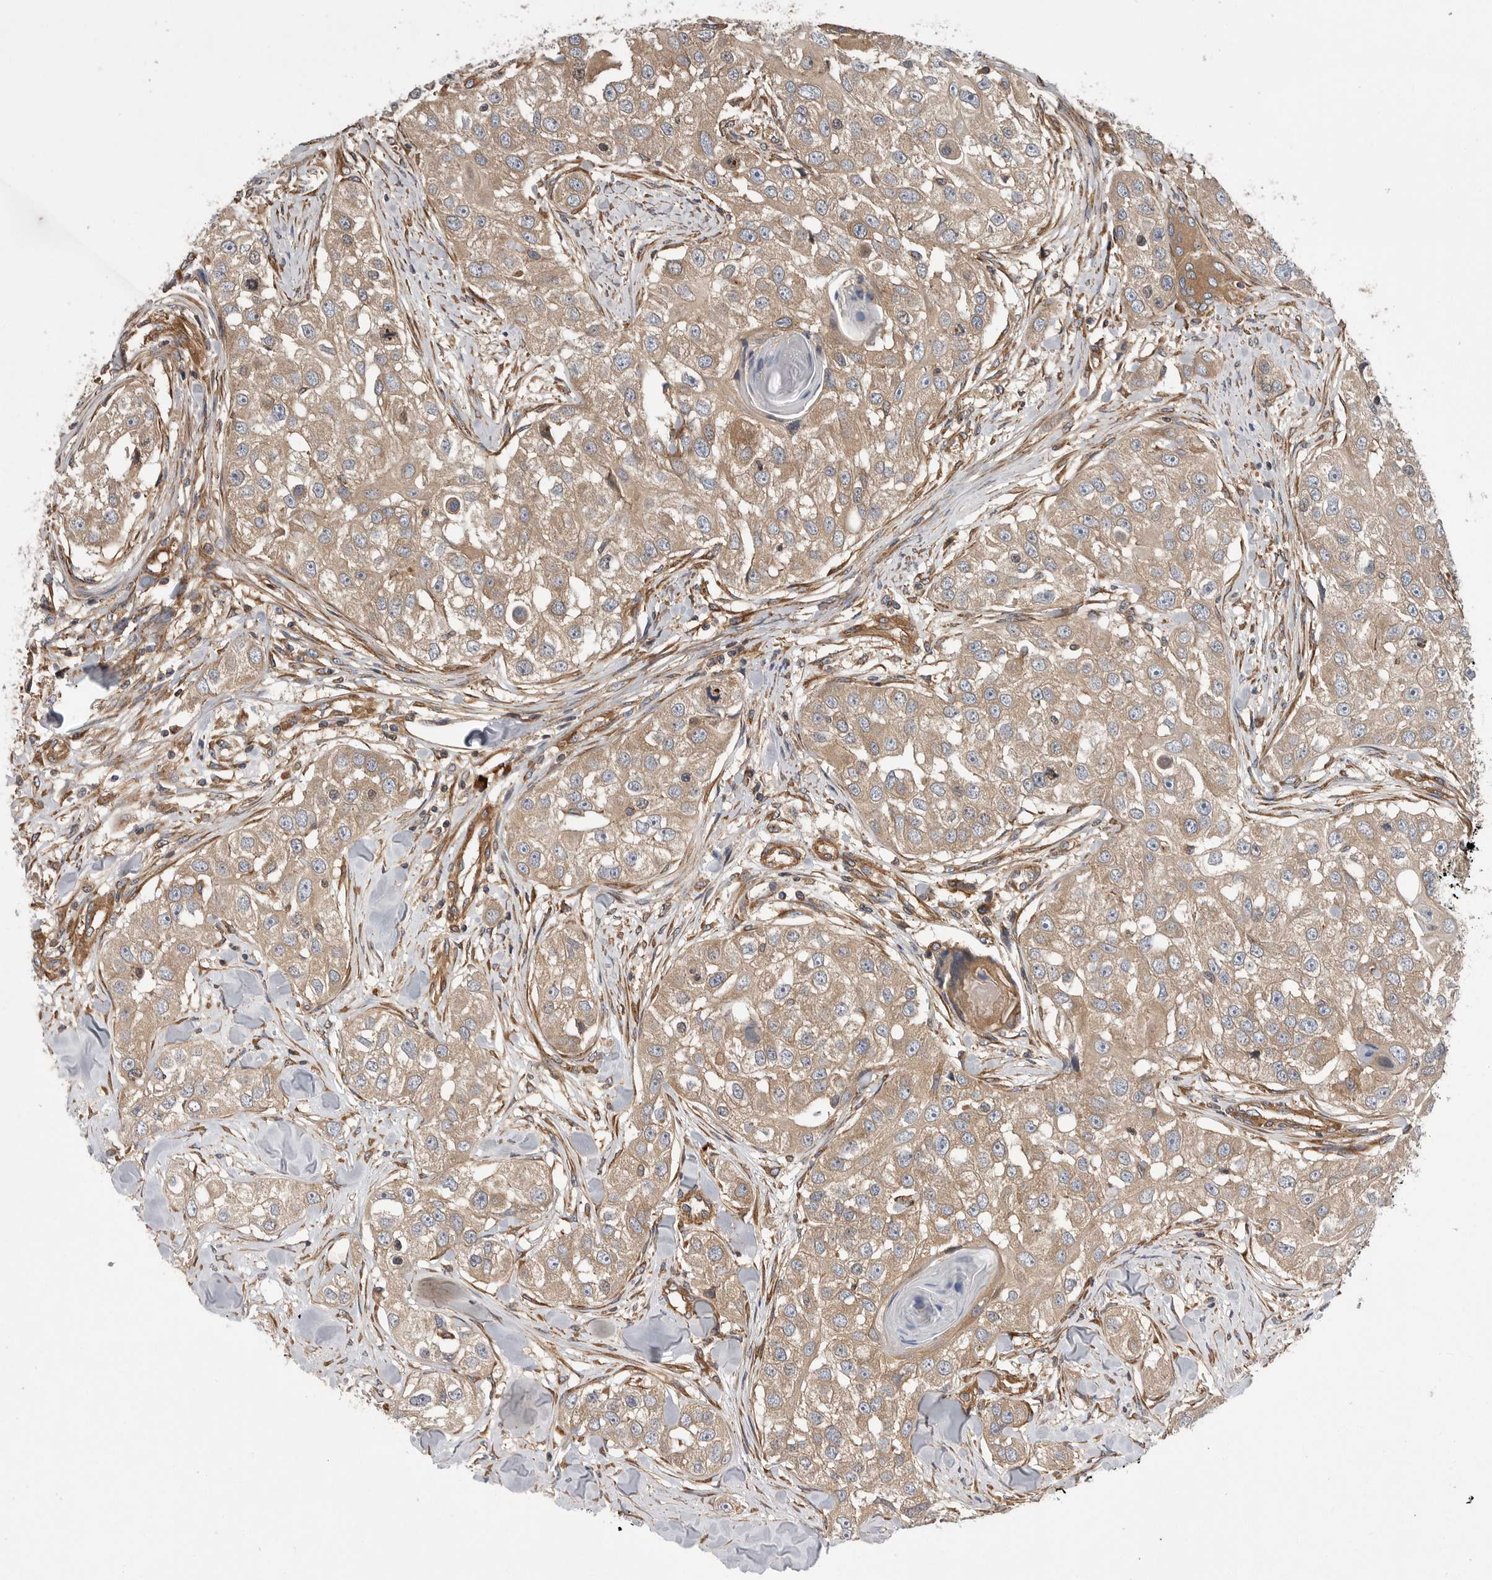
{"staining": {"intensity": "weak", "quantity": ">75%", "location": "cytoplasmic/membranous"}, "tissue": "head and neck cancer", "cell_type": "Tumor cells", "image_type": "cancer", "snomed": [{"axis": "morphology", "description": "Normal tissue, NOS"}, {"axis": "morphology", "description": "Squamous cell carcinoma, NOS"}, {"axis": "topography", "description": "Skeletal muscle"}, {"axis": "topography", "description": "Head-Neck"}], "caption": "This photomicrograph displays head and neck cancer (squamous cell carcinoma) stained with immunohistochemistry to label a protein in brown. The cytoplasmic/membranous of tumor cells show weak positivity for the protein. Nuclei are counter-stained blue.", "gene": "OXR1", "patient": {"sex": "male", "age": 51}}